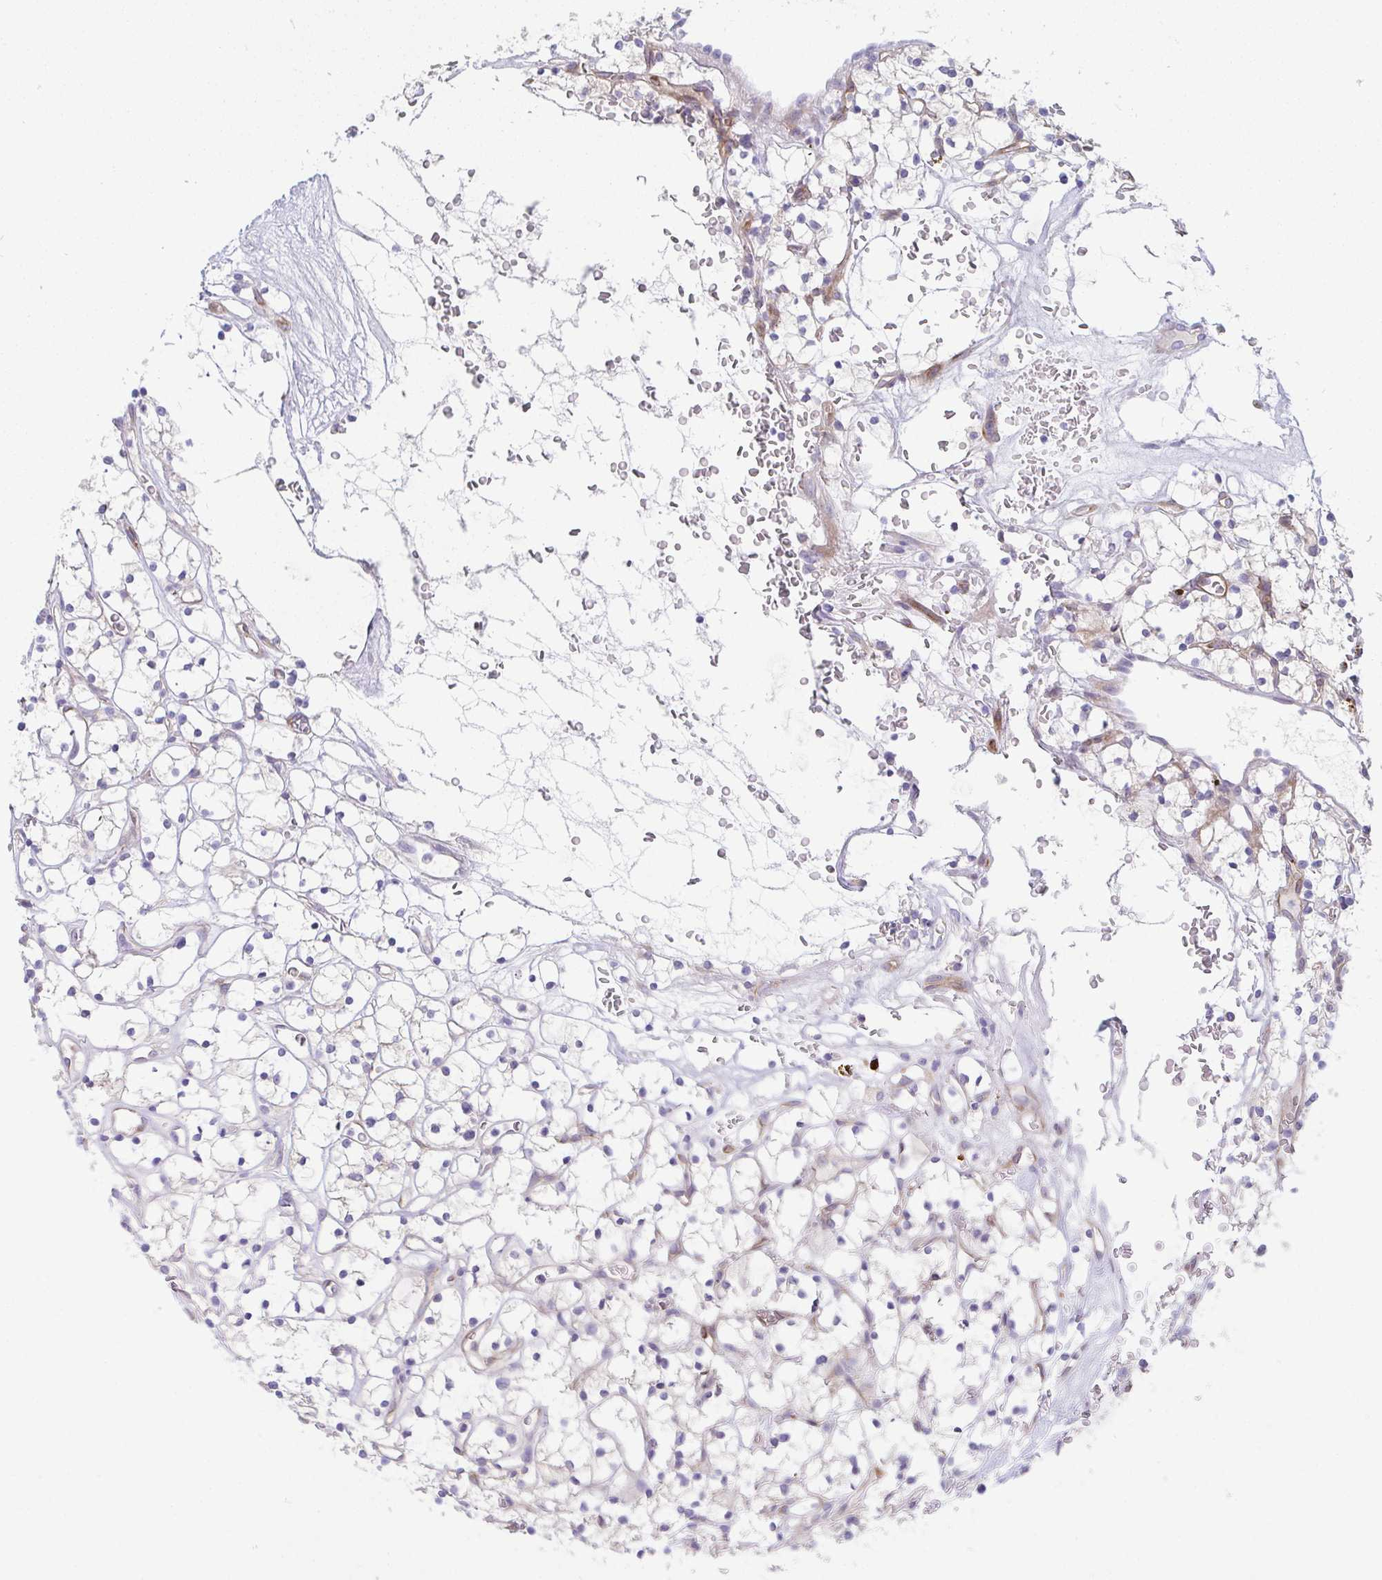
{"staining": {"intensity": "negative", "quantity": "none", "location": "none"}, "tissue": "renal cancer", "cell_type": "Tumor cells", "image_type": "cancer", "snomed": [{"axis": "morphology", "description": "Adenocarcinoma, NOS"}, {"axis": "topography", "description": "Kidney"}], "caption": "An IHC photomicrograph of adenocarcinoma (renal) is shown. There is no staining in tumor cells of adenocarcinoma (renal).", "gene": "GAB1", "patient": {"sex": "female", "age": 64}}